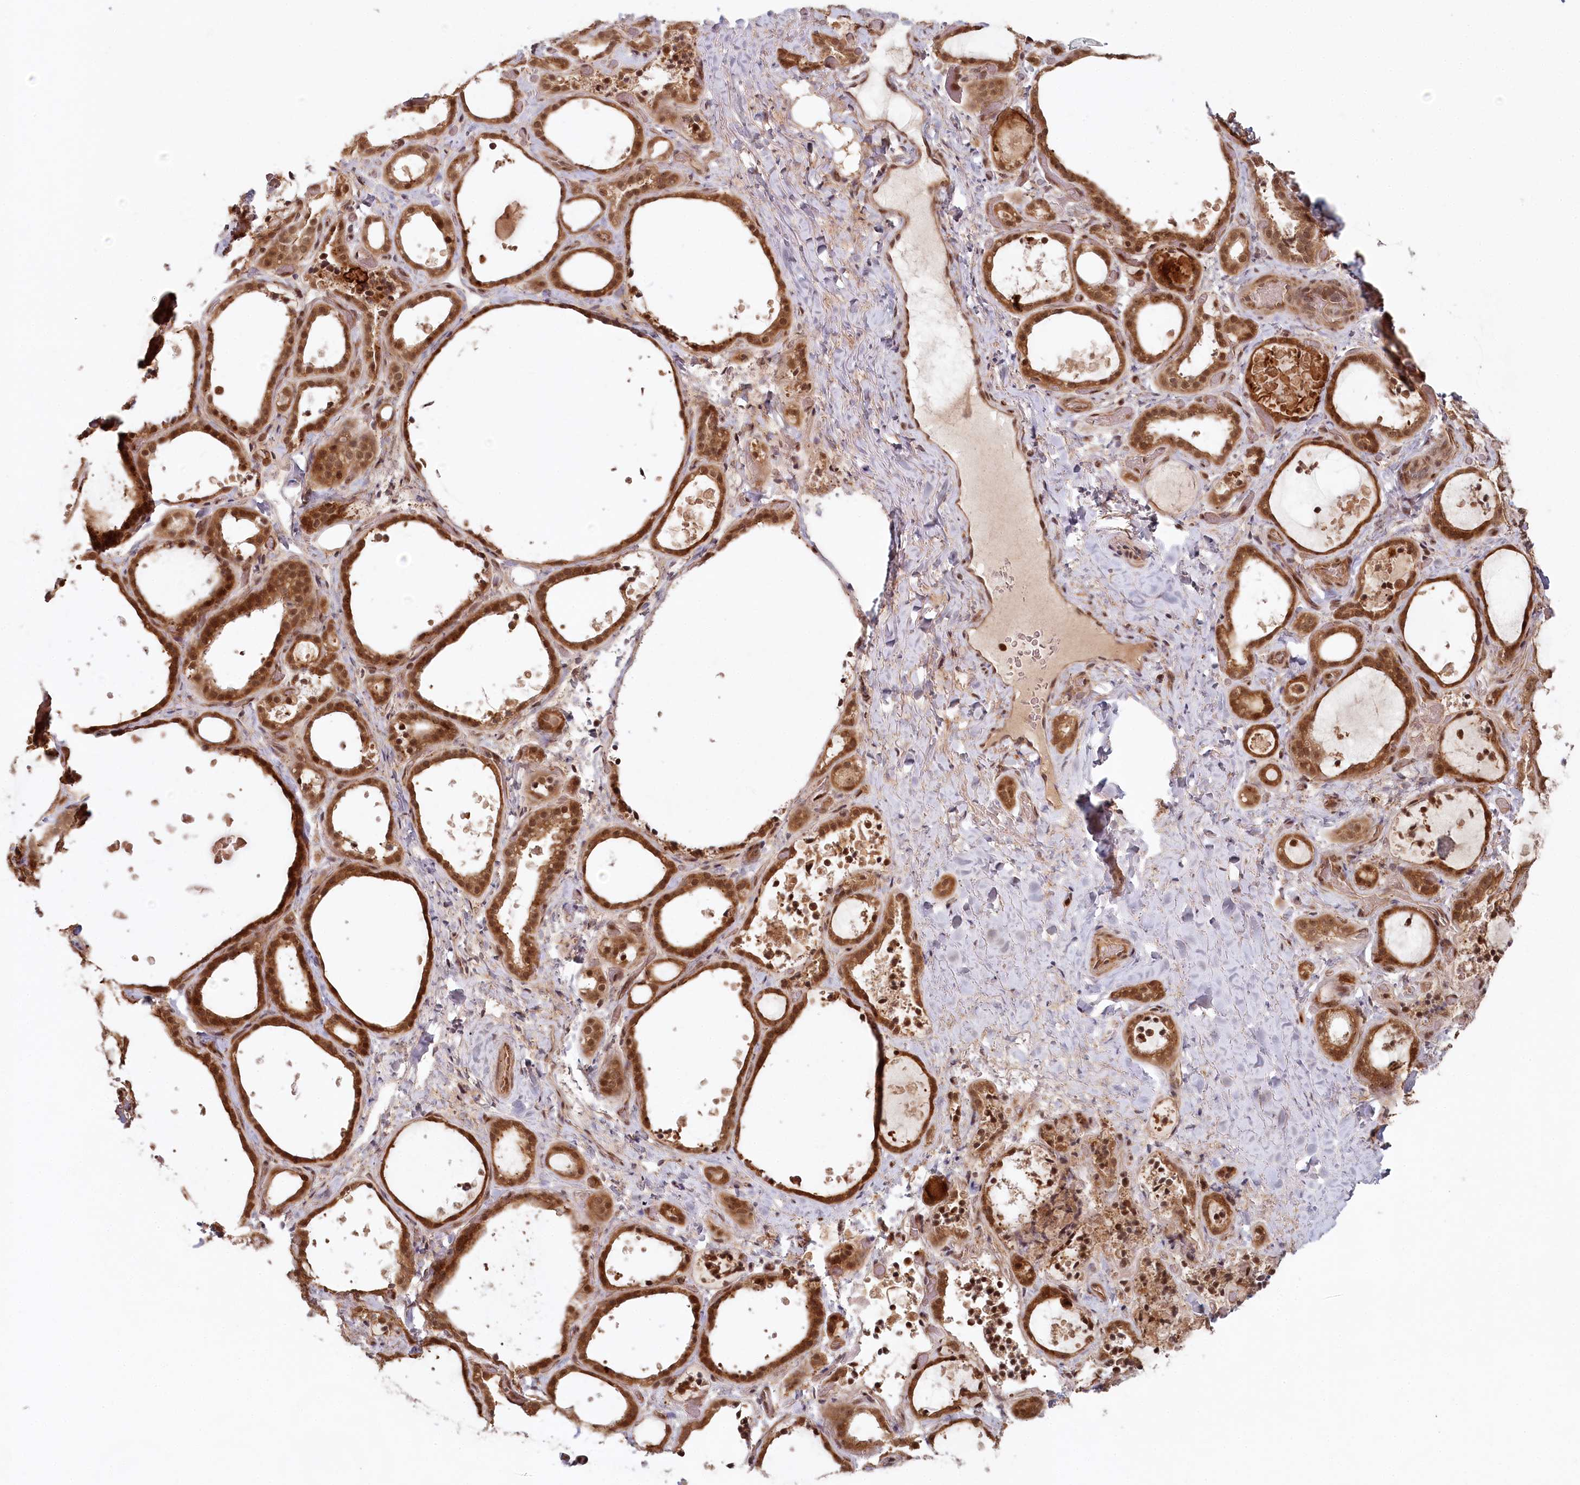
{"staining": {"intensity": "strong", "quantity": ">75%", "location": "cytoplasmic/membranous,nuclear"}, "tissue": "thyroid gland", "cell_type": "Glandular cells", "image_type": "normal", "snomed": [{"axis": "morphology", "description": "Normal tissue, NOS"}, {"axis": "topography", "description": "Thyroid gland"}], "caption": "Protein expression analysis of benign human thyroid gland reveals strong cytoplasmic/membranous,nuclear expression in about >75% of glandular cells.", "gene": "WAPL", "patient": {"sex": "female", "age": 44}}